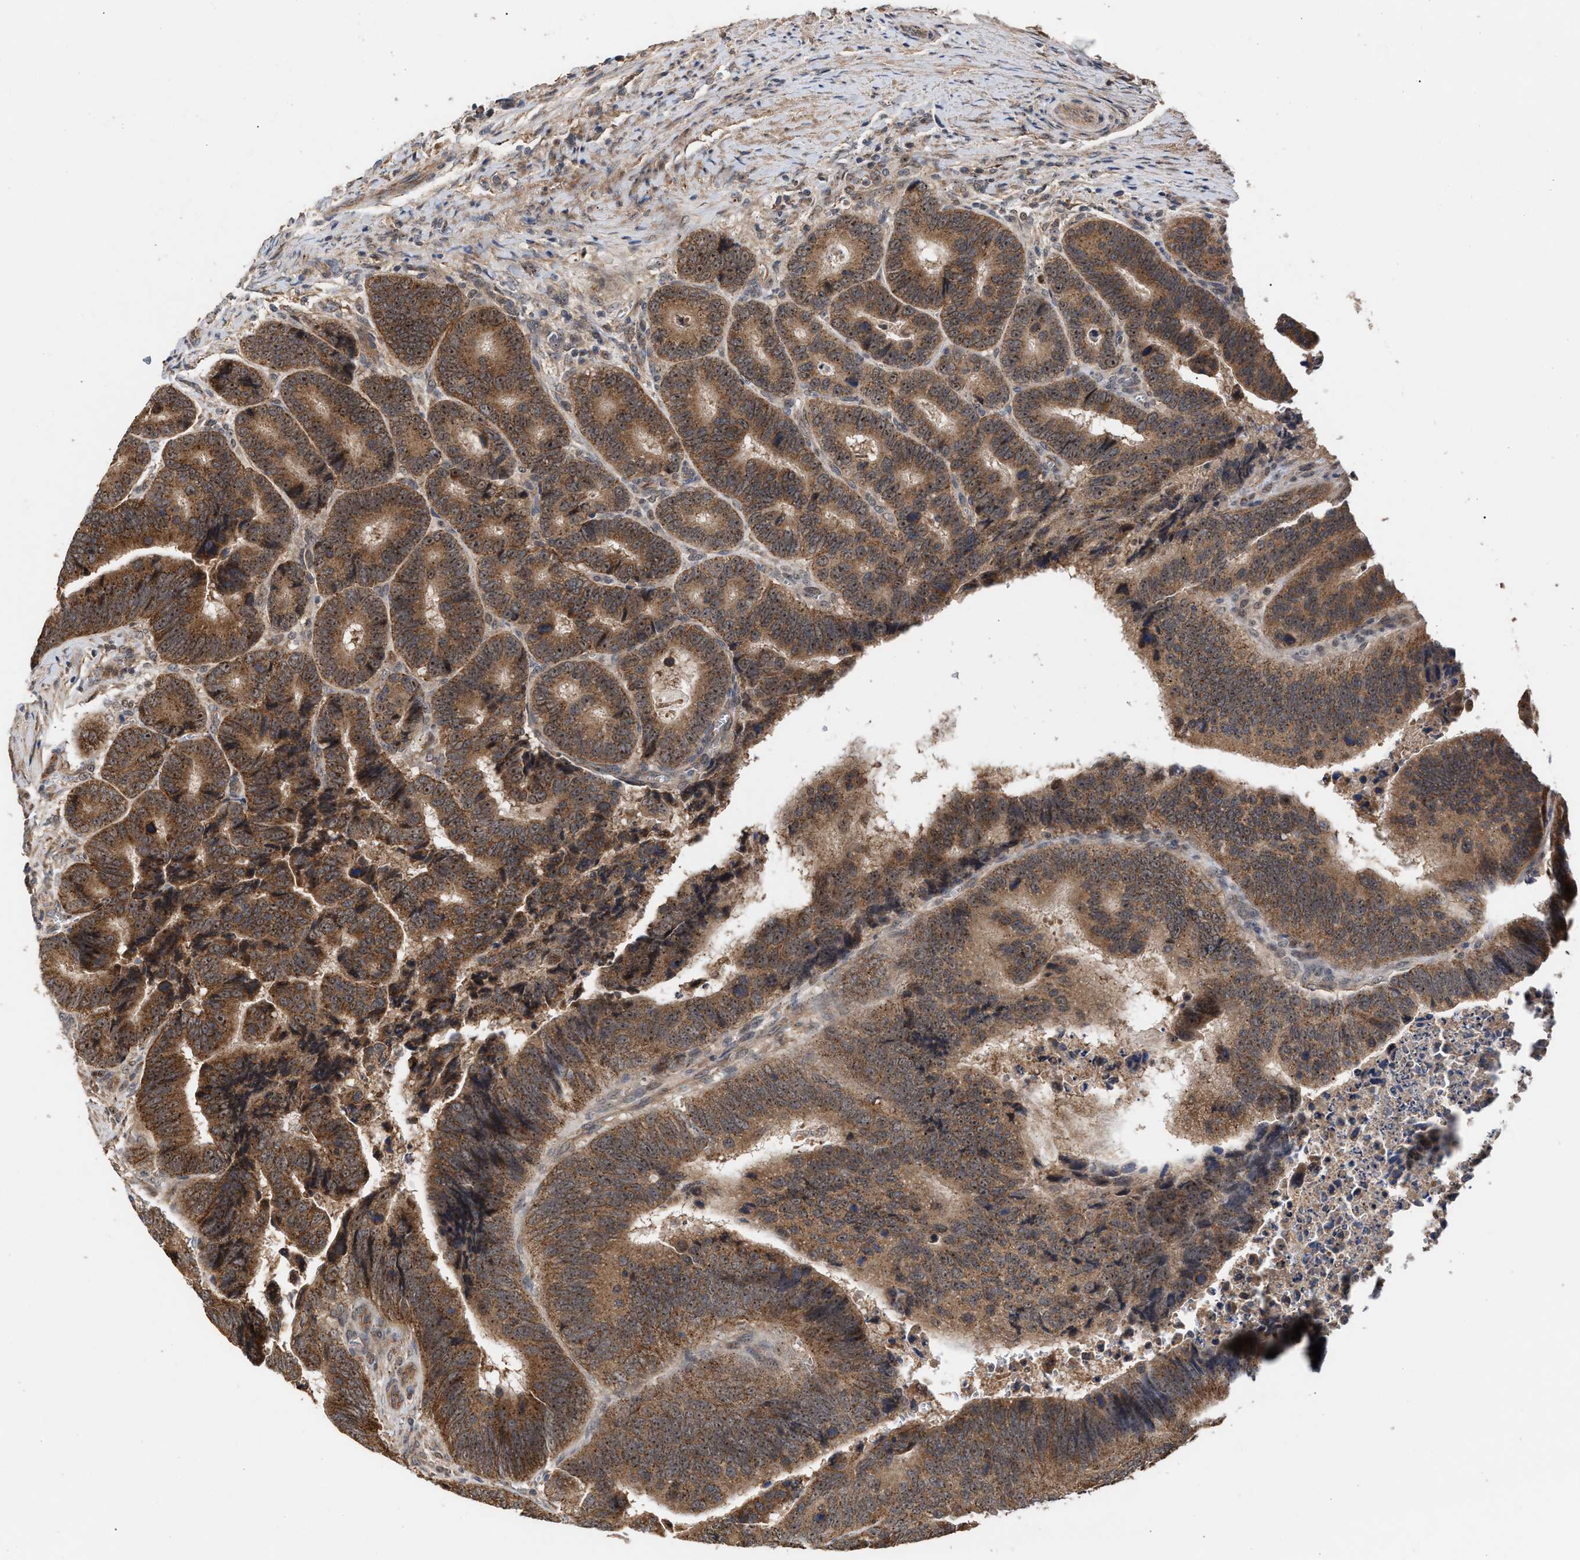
{"staining": {"intensity": "strong", "quantity": ">75%", "location": "cytoplasmic/membranous,nuclear"}, "tissue": "colorectal cancer", "cell_type": "Tumor cells", "image_type": "cancer", "snomed": [{"axis": "morphology", "description": "Inflammation, NOS"}, {"axis": "morphology", "description": "Adenocarcinoma, NOS"}, {"axis": "topography", "description": "Colon"}], "caption": "Strong cytoplasmic/membranous and nuclear staining for a protein is appreciated in approximately >75% of tumor cells of colorectal cancer (adenocarcinoma) using IHC.", "gene": "EXOSC2", "patient": {"sex": "male", "age": 72}}